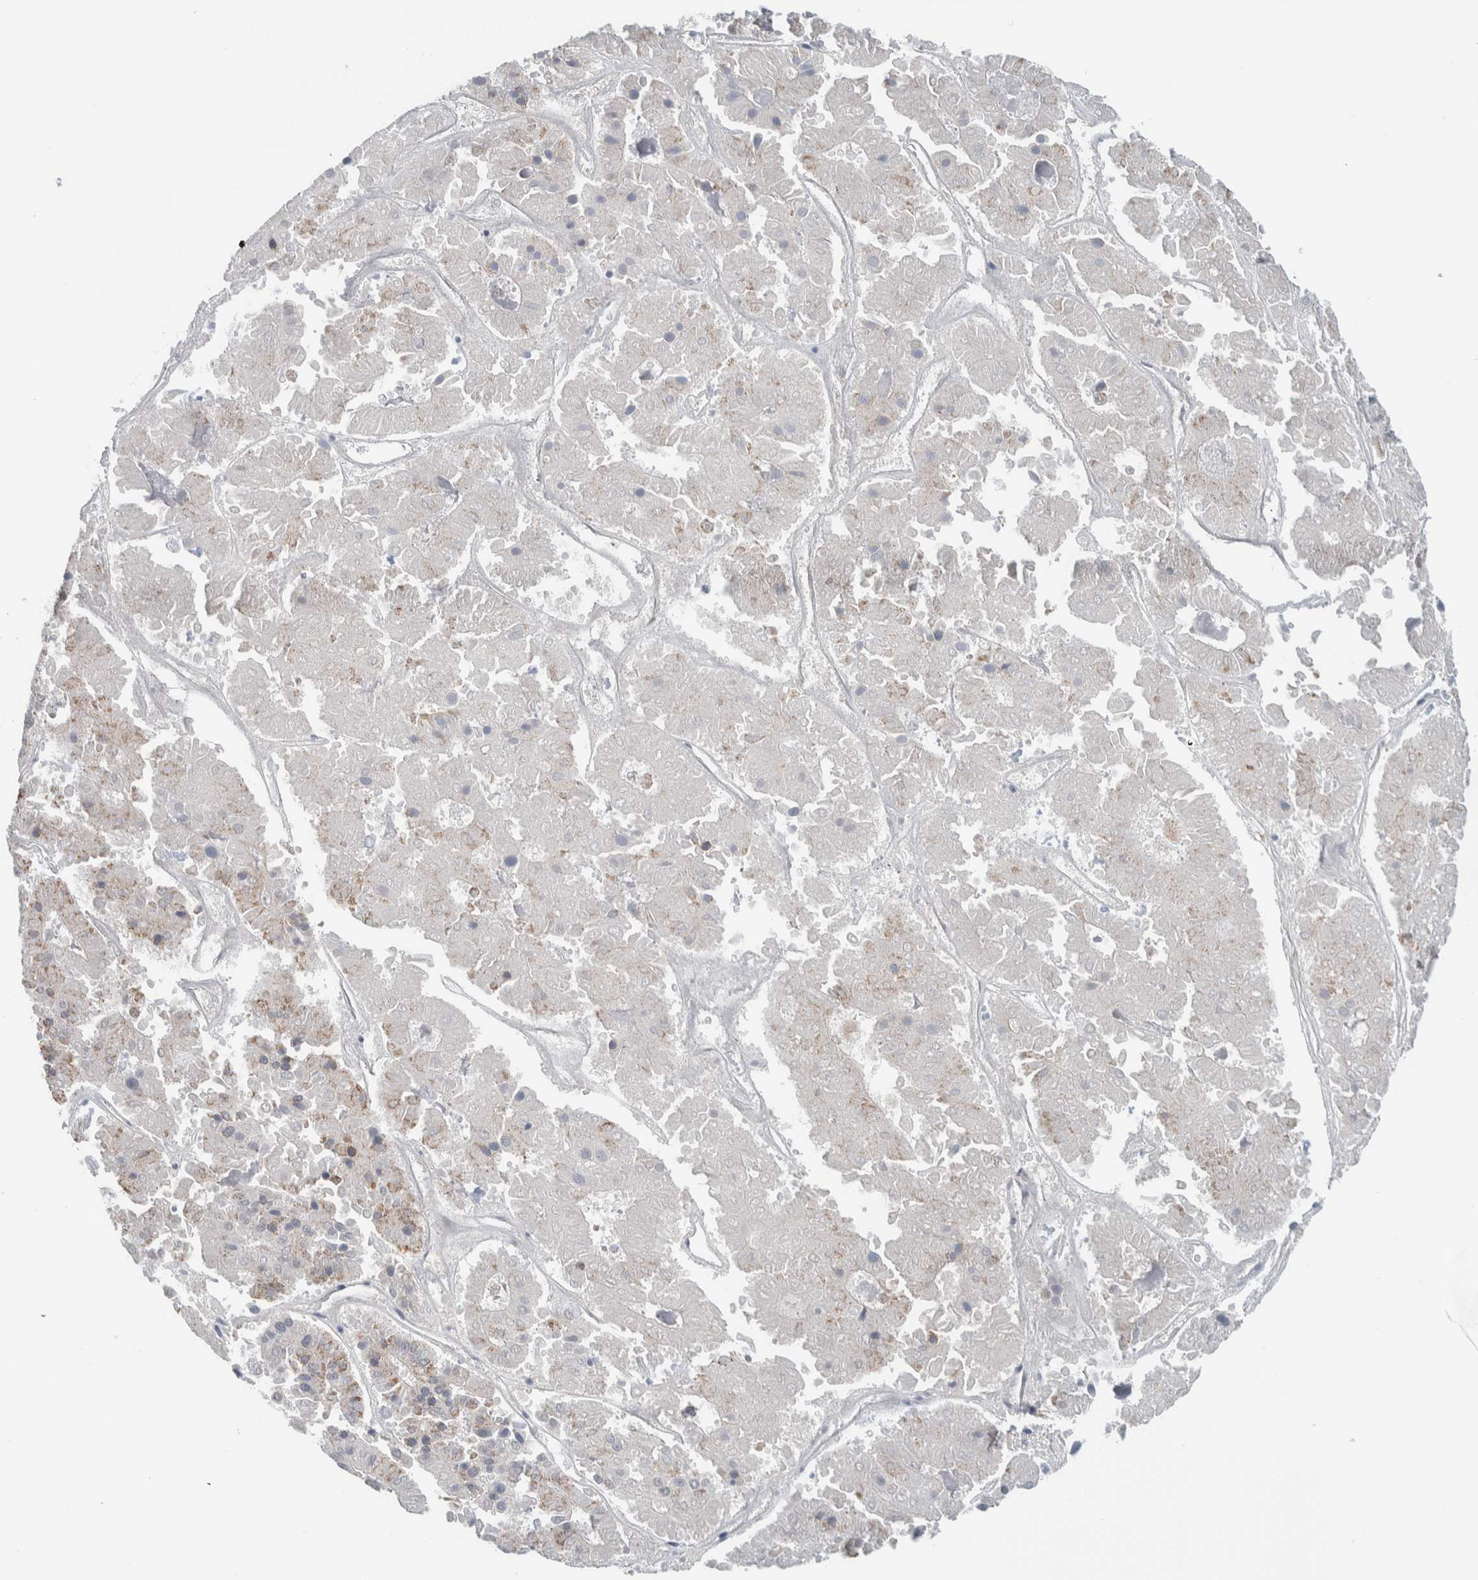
{"staining": {"intensity": "negative", "quantity": "none", "location": "none"}, "tissue": "pancreatic cancer", "cell_type": "Tumor cells", "image_type": "cancer", "snomed": [{"axis": "morphology", "description": "Adenocarcinoma, NOS"}, {"axis": "topography", "description": "Pancreas"}], "caption": "High power microscopy micrograph of an immunohistochemistry (IHC) photomicrograph of pancreatic adenocarcinoma, revealing no significant expression in tumor cells.", "gene": "RERE", "patient": {"sex": "male", "age": 50}}